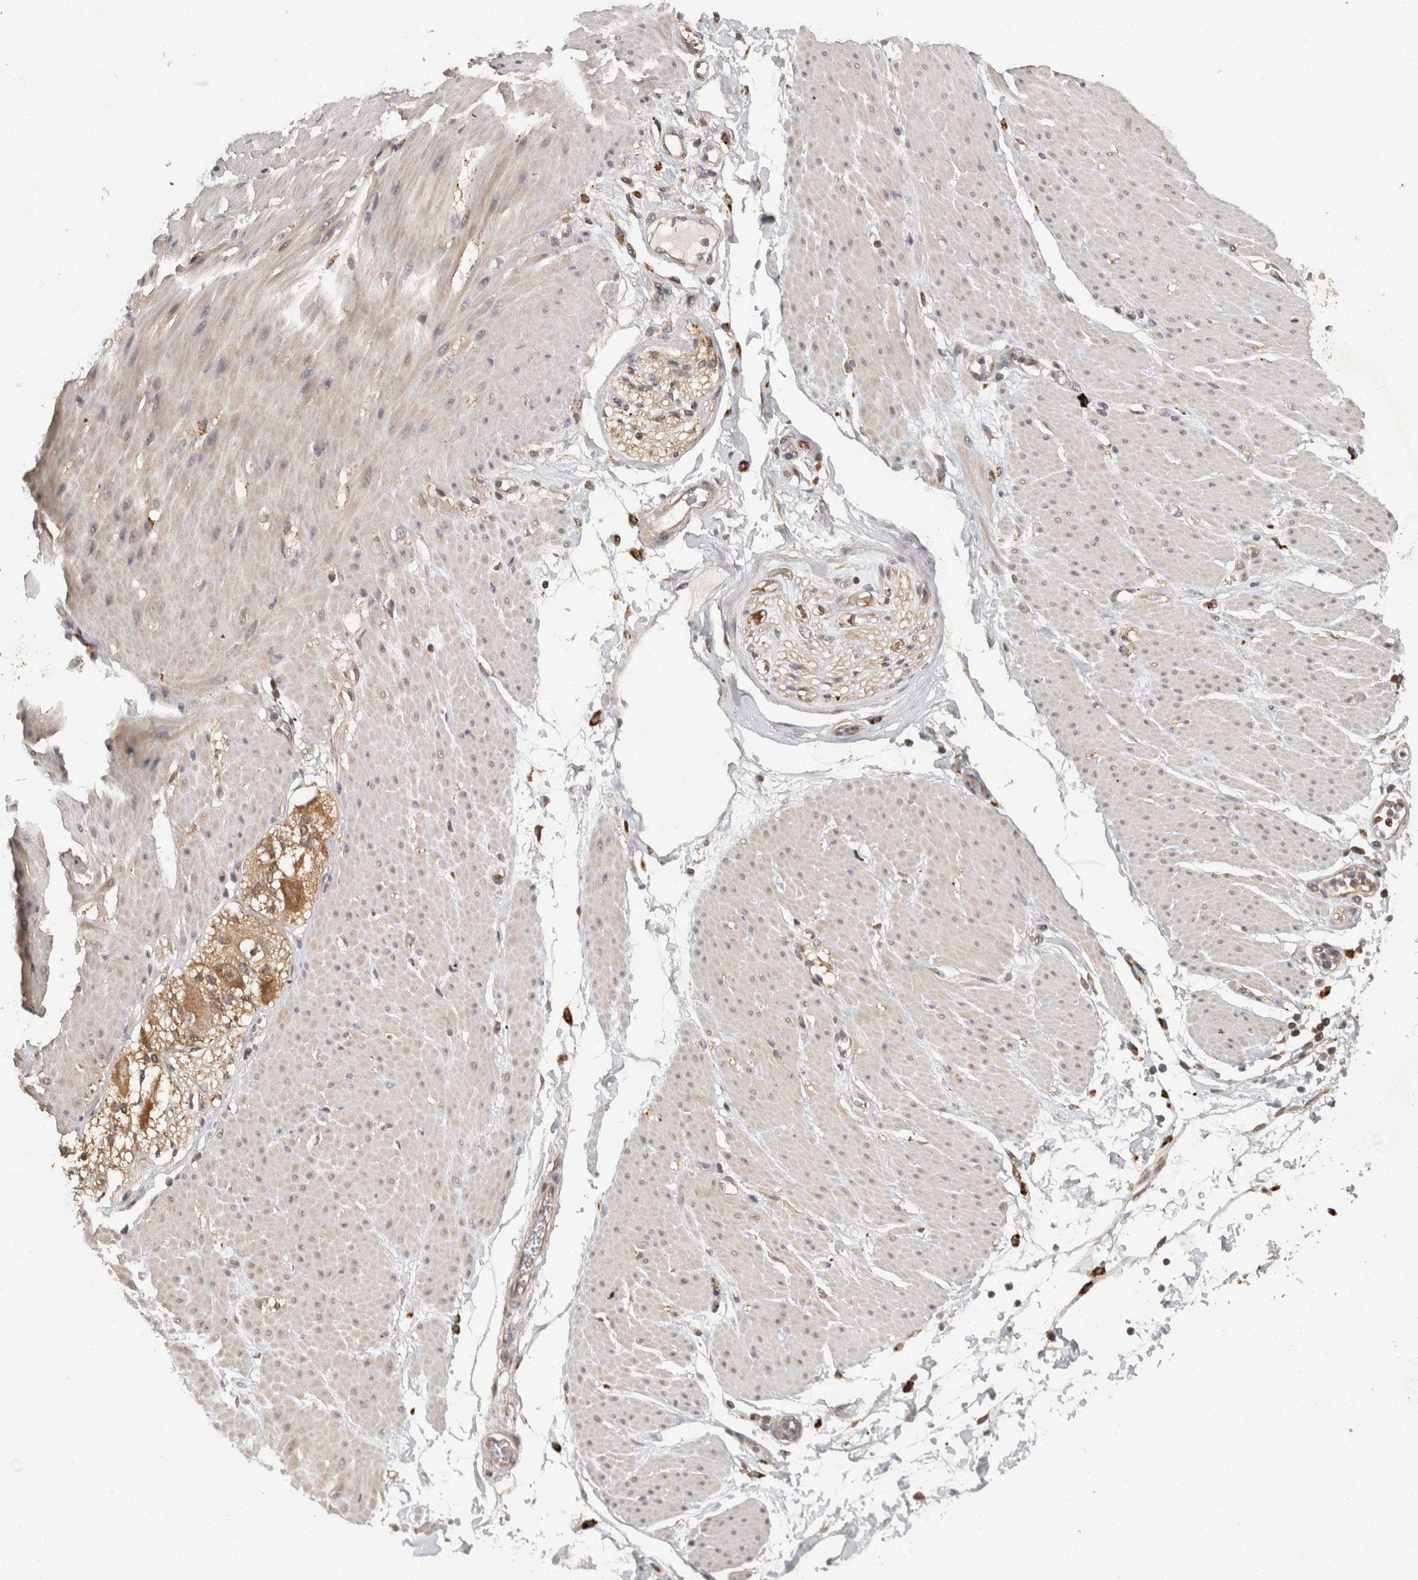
{"staining": {"intensity": "weak", "quantity": ">75%", "location": "cytoplasmic/membranous"}, "tissue": "adipose tissue", "cell_type": "Adipocytes", "image_type": "normal", "snomed": [{"axis": "morphology", "description": "Normal tissue, NOS"}, {"axis": "morphology", "description": "Adenocarcinoma, NOS"}, {"axis": "topography", "description": "Duodenum"}, {"axis": "topography", "description": "Peripheral nerve tissue"}], "caption": "Adipocytes reveal low levels of weak cytoplasmic/membranous expression in about >75% of cells in benign adipose tissue. (Stains: DAB in brown, nuclei in blue, Microscopy: brightfield microscopy at high magnification).", "gene": "ACAT2", "patient": {"sex": "female", "age": 60}}